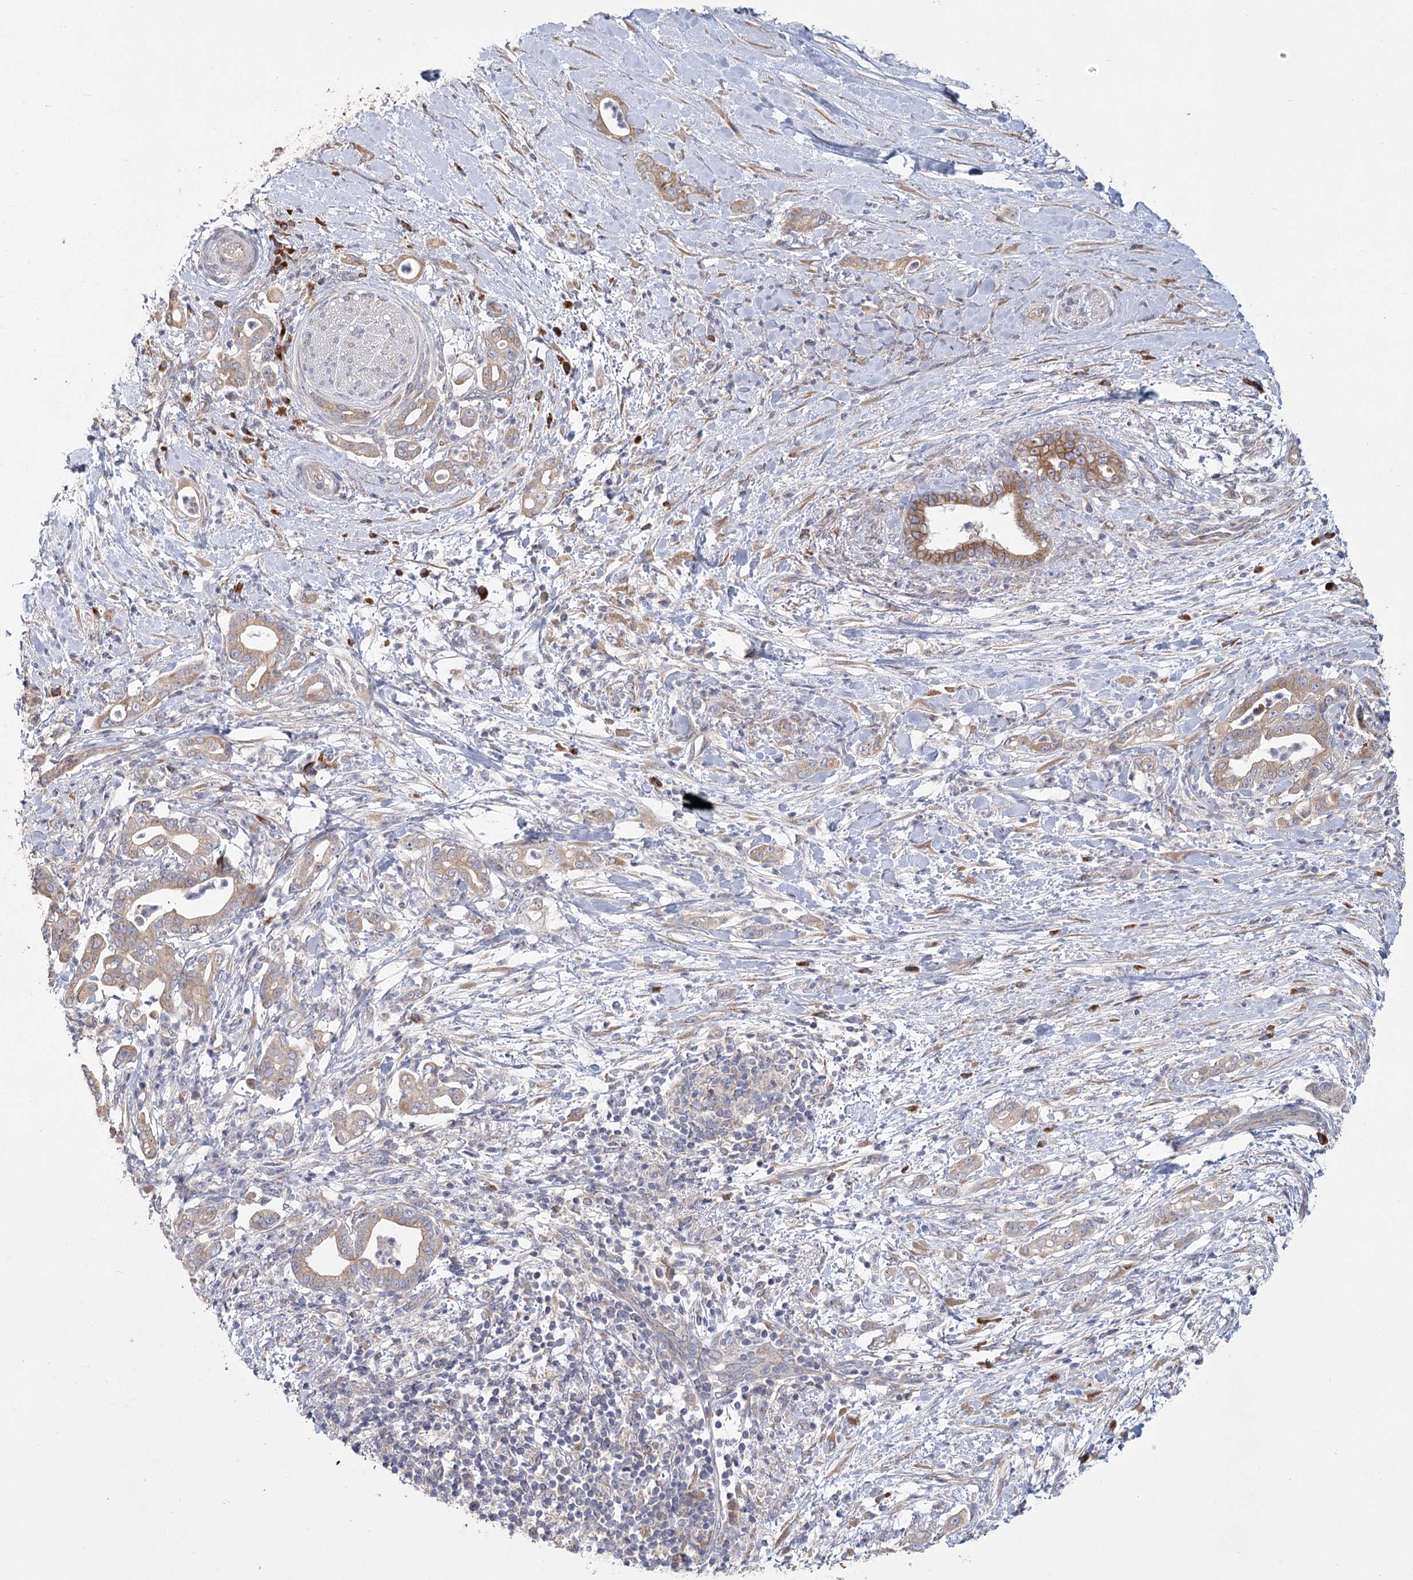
{"staining": {"intensity": "moderate", "quantity": "25%-75%", "location": "cytoplasmic/membranous"}, "tissue": "pancreatic cancer", "cell_type": "Tumor cells", "image_type": "cancer", "snomed": [{"axis": "morphology", "description": "Adenocarcinoma, NOS"}, {"axis": "topography", "description": "Pancreas"}], "caption": "Pancreatic cancer stained for a protein (brown) demonstrates moderate cytoplasmic/membranous positive expression in approximately 25%-75% of tumor cells.", "gene": "CNTLN", "patient": {"sex": "female", "age": 55}}